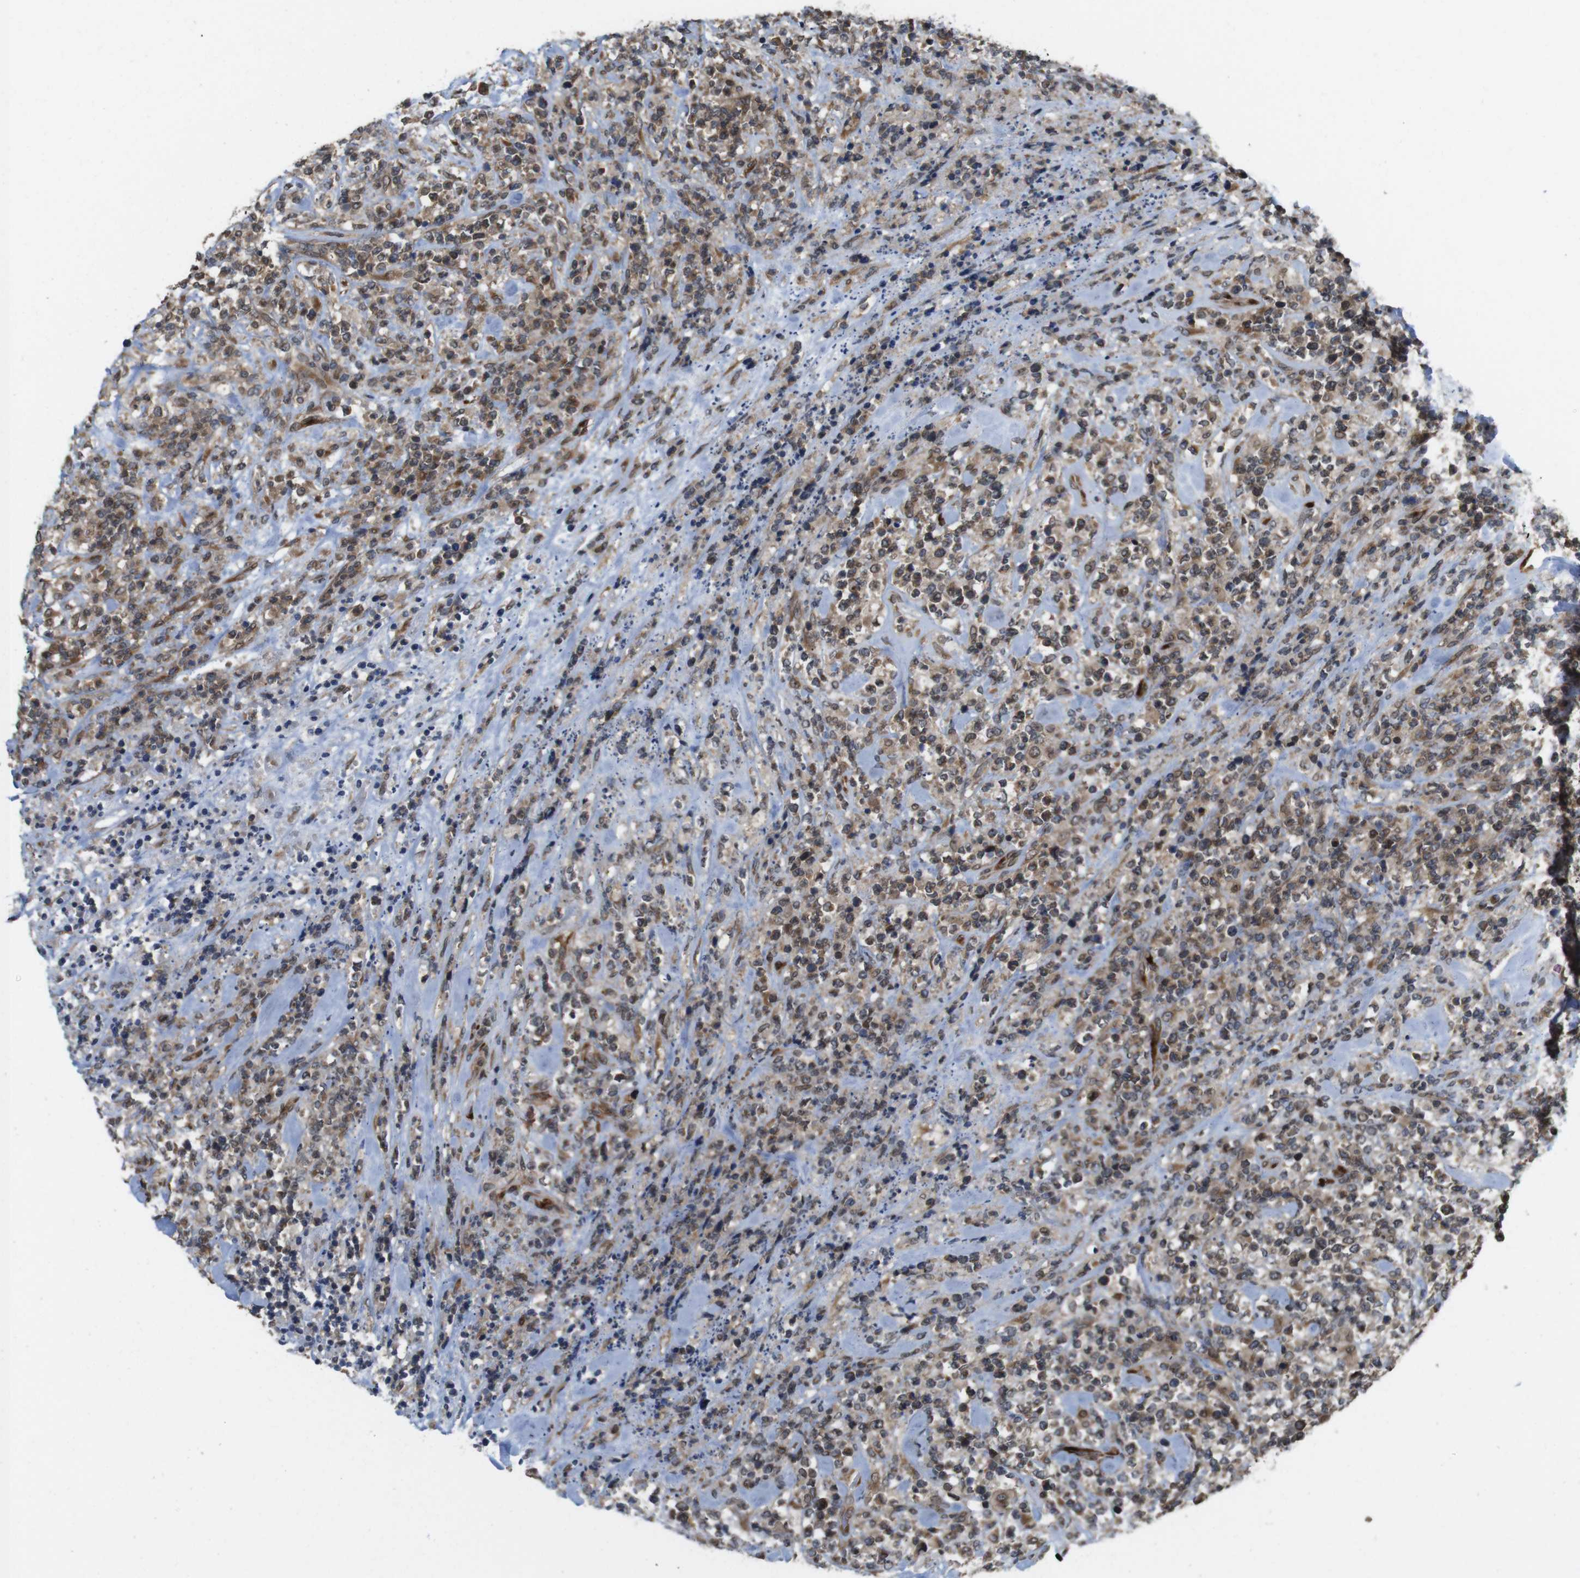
{"staining": {"intensity": "moderate", "quantity": ">75%", "location": "cytoplasmic/membranous"}, "tissue": "lymphoma", "cell_type": "Tumor cells", "image_type": "cancer", "snomed": [{"axis": "morphology", "description": "Malignant lymphoma, non-Hodgkin's type, High grade"}, {"axis": "topography", "description": "Soft tissue"}], "caption": "Immunohistochemistry histopathology image of malignant lymphoma, non-Hodgkin's type (high-grade) stained for a protein (brown), which exhibits medium levels of moderate cytoplasmic/membranous staining in about >75% of tumor cells.", "gene": "EFCAB14", "patient": {"sex": "male", "age": 18}}